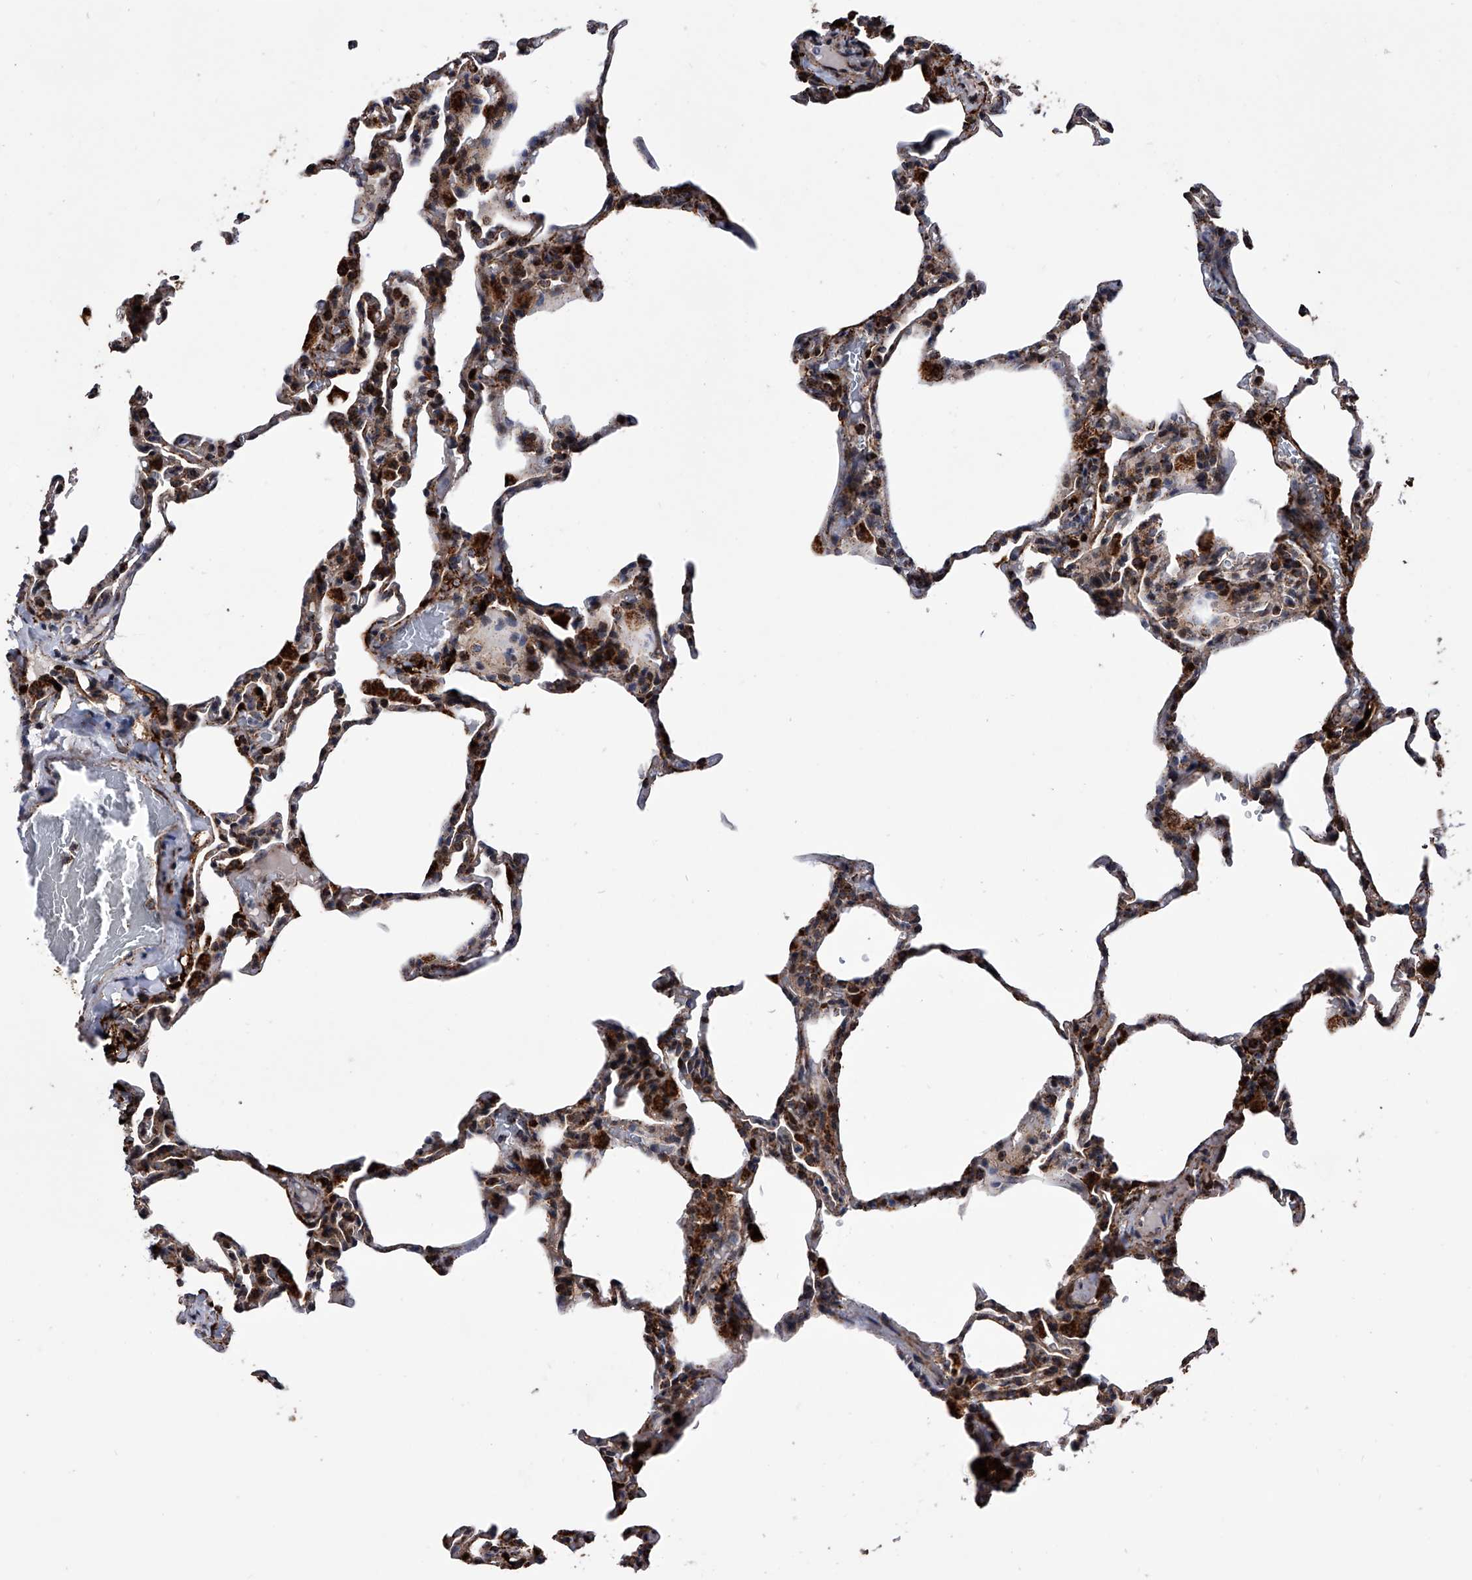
{"staining": {"intensity": "moderate", "quantity": "25%-75%", "location": "cytoplasmic/membranous,nuclear"}, "tissue": "lung", "cell_type": "Alveolar cells", "image_type": "normal", "snomed": [{"axis": "morphology", "description": "Normal tissue, NOS"}, {"axis": "topography", "description": "Lung"}], "caption": "The histopathology image exhibits immunohistochemical staining of normal lung. There is moderate cytoplasmic/membranous,nuclear expression is appreciated in approximately 25%-75% of alveolar cells.", "gene": "SMPDL3A", "patient": {"sex": "male", "age": 20}}